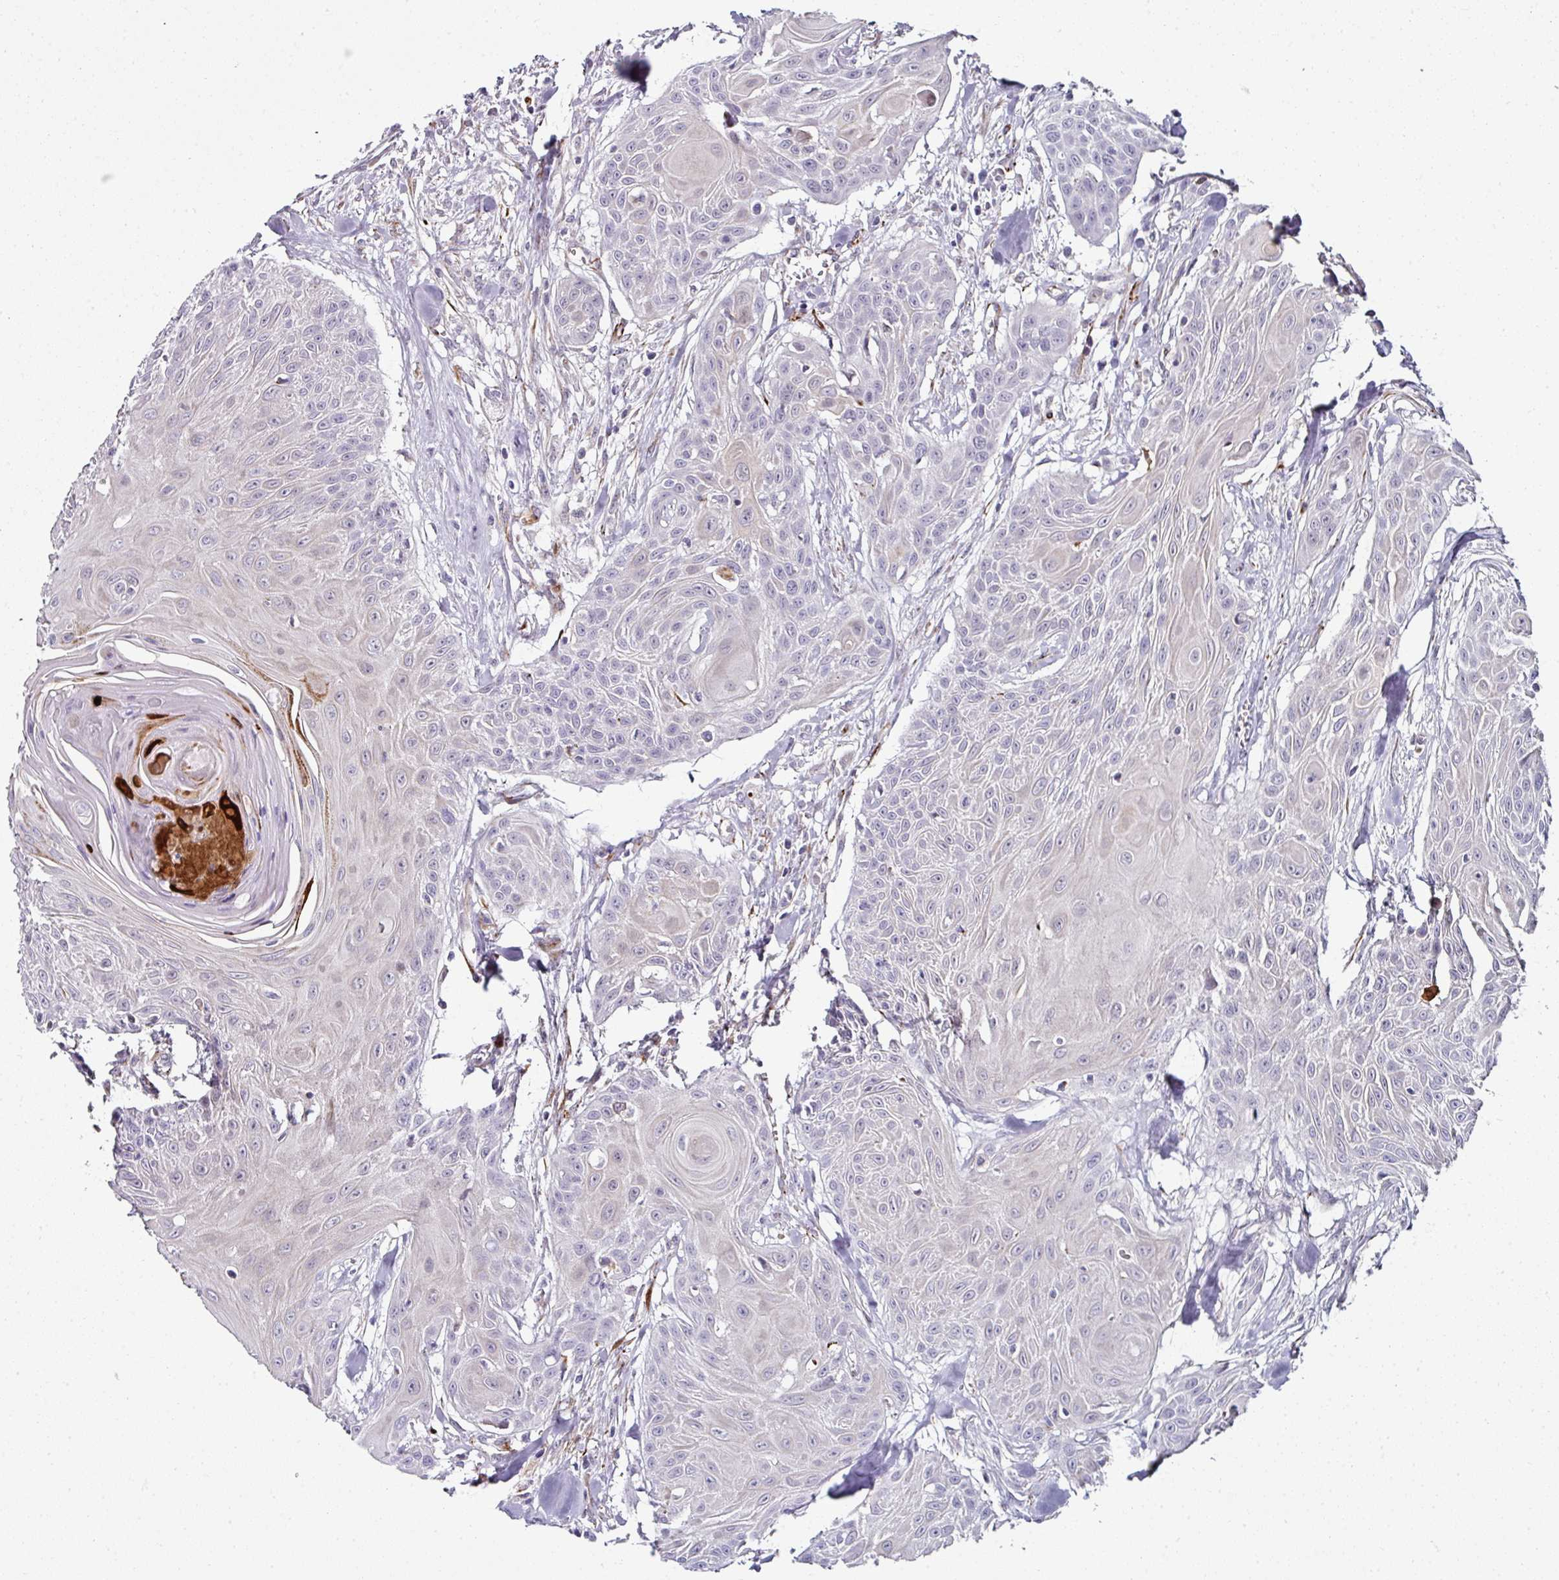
{"staining": {"intensity": "negative", "quantity": "none", "location": "none"}, "tissue": "head and neck cancer", "cell_type": "Tumor cells", "image_type": "cancer", "snomed": [{"axis": "morphology", "description": "Squamous cell carcinoma, NOS"}, {"axis": "topography", "description": "Lymph node"}, {"axis": "topography", "description": "Salivary gland"}, {"axis": "topography", "description": "Head-Neck"}], "caption": "A histopathology image of head and neck squamous cell carcinoma stained for a protein exhibits no brown staining in tumor cells. The staining was performed using DAB (3,3'-diaminobenzidine) to visualize the protein expression in brown, while the nuclei were stained in blue with hematoxylin (Magnification: 20x).", "gene": "TMPRSS9", "patient": {"sex": "female", "age": 74}}